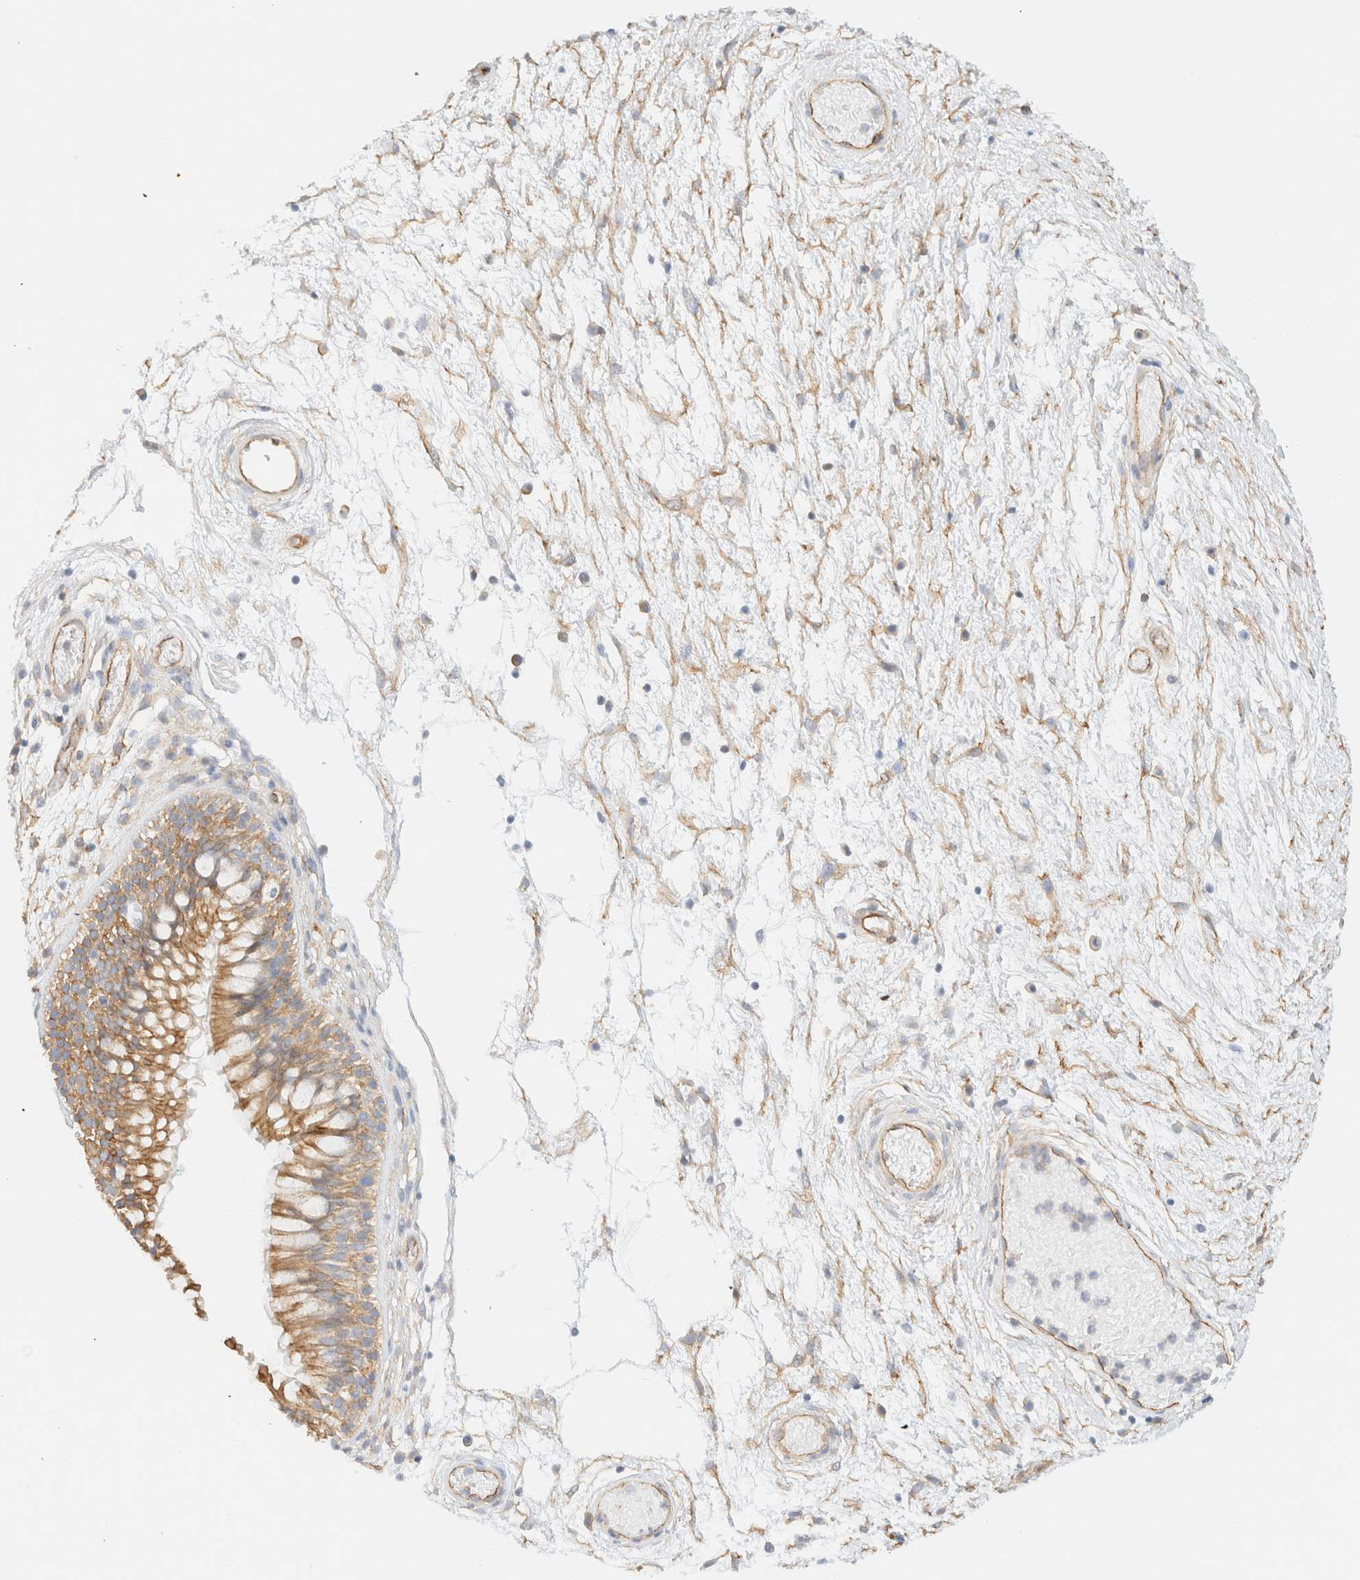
{"staining": {"intensity": "moderate", "quantity": ">75%", "location": "cytoplasmic/membranous"}, "tissue": "nasopharynx", "cell_type": "Respiratory epithelial cells", "image_type": "normal", "snomed": [{"axis": "morphology", "description": "Normal tissue, NOS"}, {"axis": "morphology", "description": "Inflammation, NOS"}, {"axis": "topography", "description": "Nasopharynx"}], "caption": "Moderate cytoplasmic/membranous positivity for a protein is appreciated in about >75% of respiratory epithelial cells of benign nasopharynx using IHC.", "gene": "CYB5R4", "patient": {"sex": "male", "age": 48}}